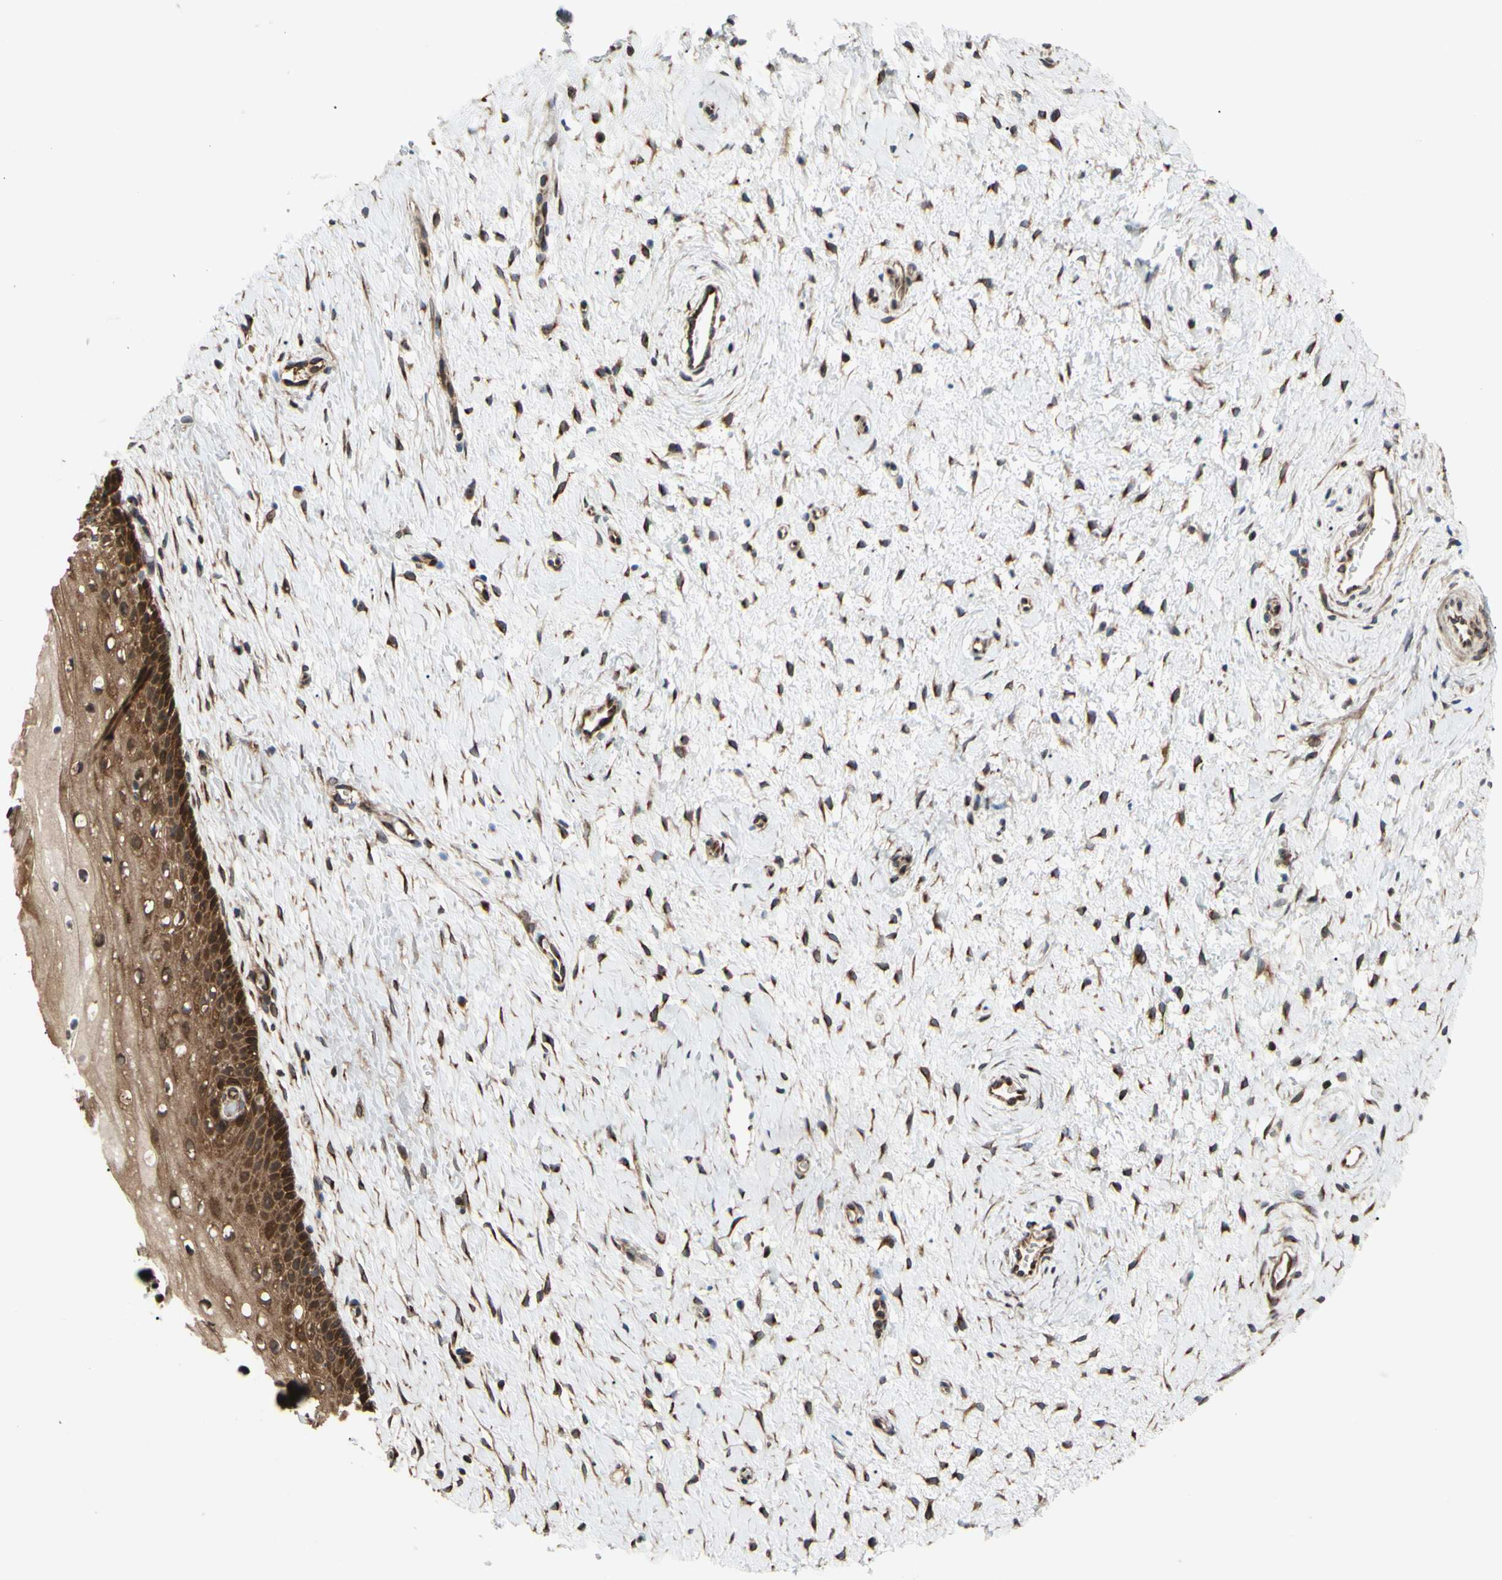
{"staining": {"intensity": "moderate", "quantity": ">75%", "location": "cytoplasmic/membranous"}, "tissue": "cervix", "cell_type": "Glandular cells", "image_type": "normal", "snomed": [{"axis": "morphology", "description": "Normal tissue, NOS"}, {"axis": "topography", "description": "Cervix"}], "caption": "IHC (DAB (3,3'-diaminobenzidine)) staining of benign cervix exhibits moderate cytoplasmic/membranous protein staining in approximately >75% of glandular cells. The staining was performed using DAB (3,3'-diaminobenzidine), with brown indicating positive protein expression. Nuclei are stained blue with hematoxylin.", "gene": "PRAF2", "patient": {"sex": "female", "age": 39}}